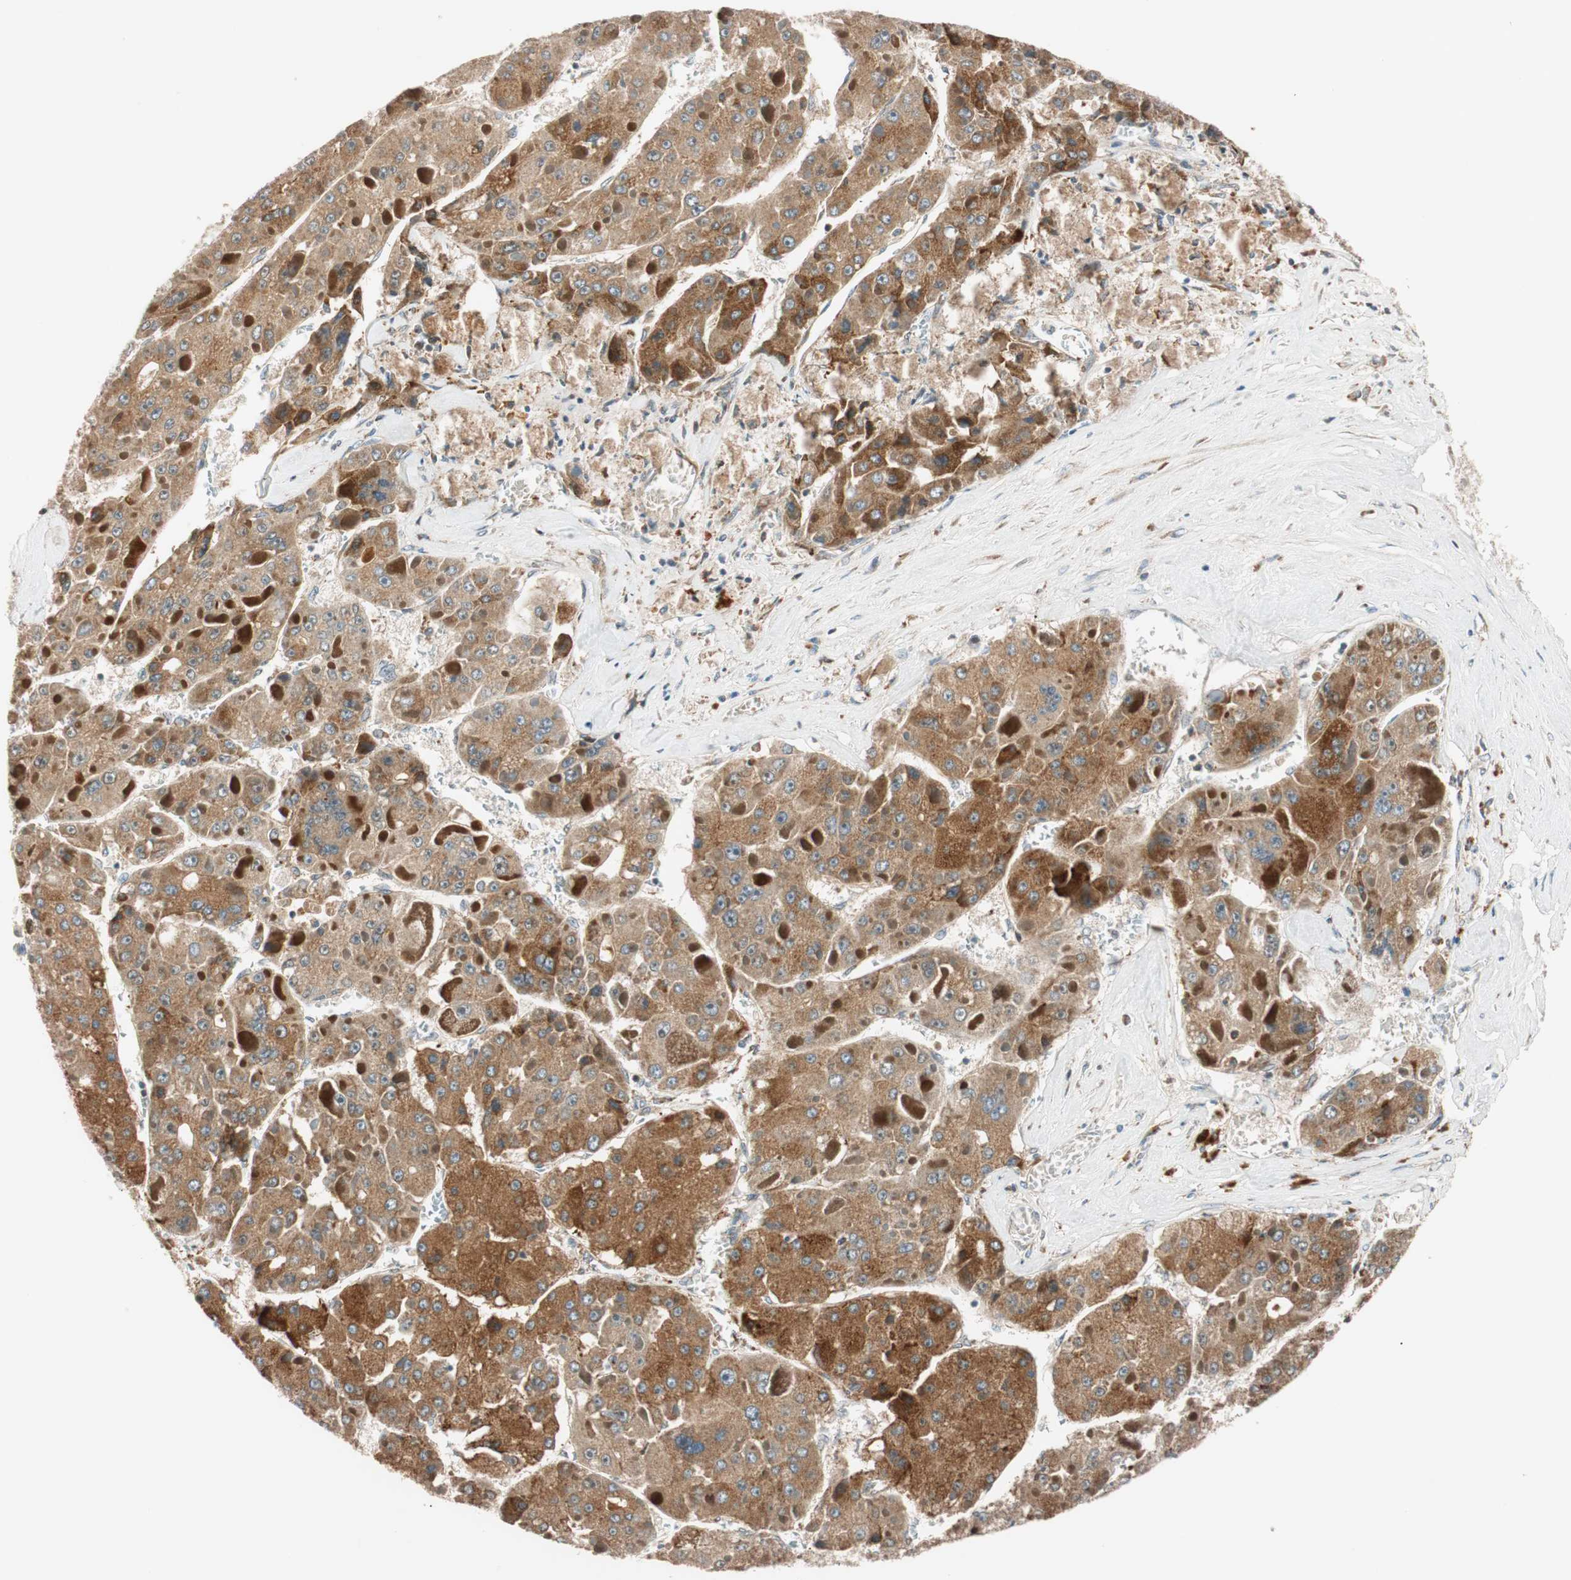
{"staining": {"intensity": "strong", "quantity": ">75%", "location": "cytoplasmic/membranous"}, "tissue": "liver cancer", "cell_type": "Tumor cells", "image_type": "cancer", "snomed": [{"axis": "morphology", "description": "Carcinoma, Hepatocellular, NOS"}, {"axis": "topography", "description": "Liver"}], "caption": "A high-resolution photomicrograph shows IHC staining of liver cancer, which reveals strong cytoplasmic/membranous staining in about >75% of tumor cells.", "gene": "ABI1", "patient": {"sex": "female", "age": 73}}